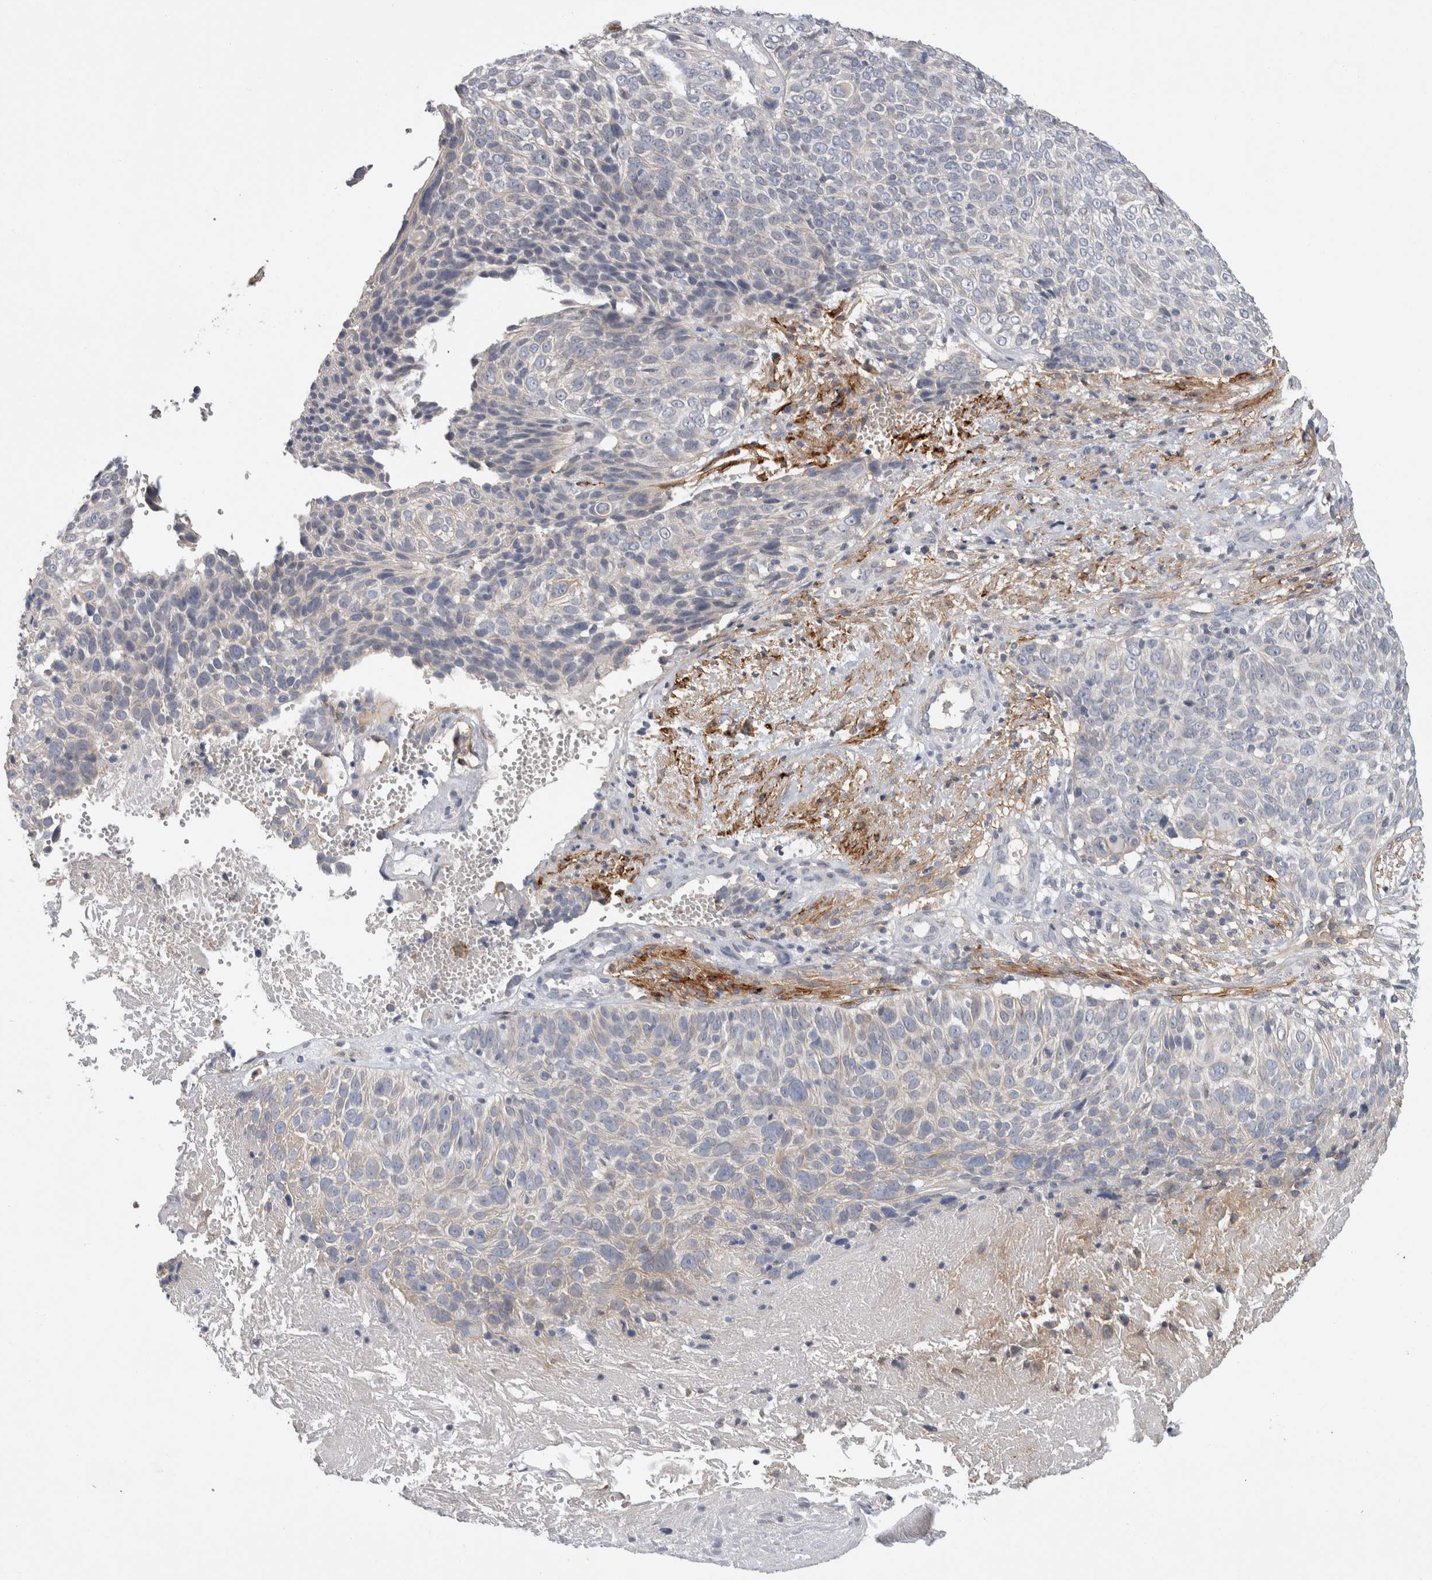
{"staining": {"intensity": "strong", "quantity": "<25%", "location": "cytoplasmic/membranous"}, "tissue": "cervical cancer", "cell_type": "Tumor cells", "image_type": "cancer", "snomed": [{"axis": "morphology", "description": "Squamous cell carcinoma, NOS"}, {"axis": "topography", "description": "Cervix"}], "caption": "Immunohistochemical staining of human cervical cancer (squamous cell carcinoma) exhibits strong cytoplasmic/membranous protein staining in approximately <25% of tumor cells. (Brightfield microscopy of DAB IHC at high magnification).", "gene": "CD55", "patient": {"sex": "female", "age": 74}}